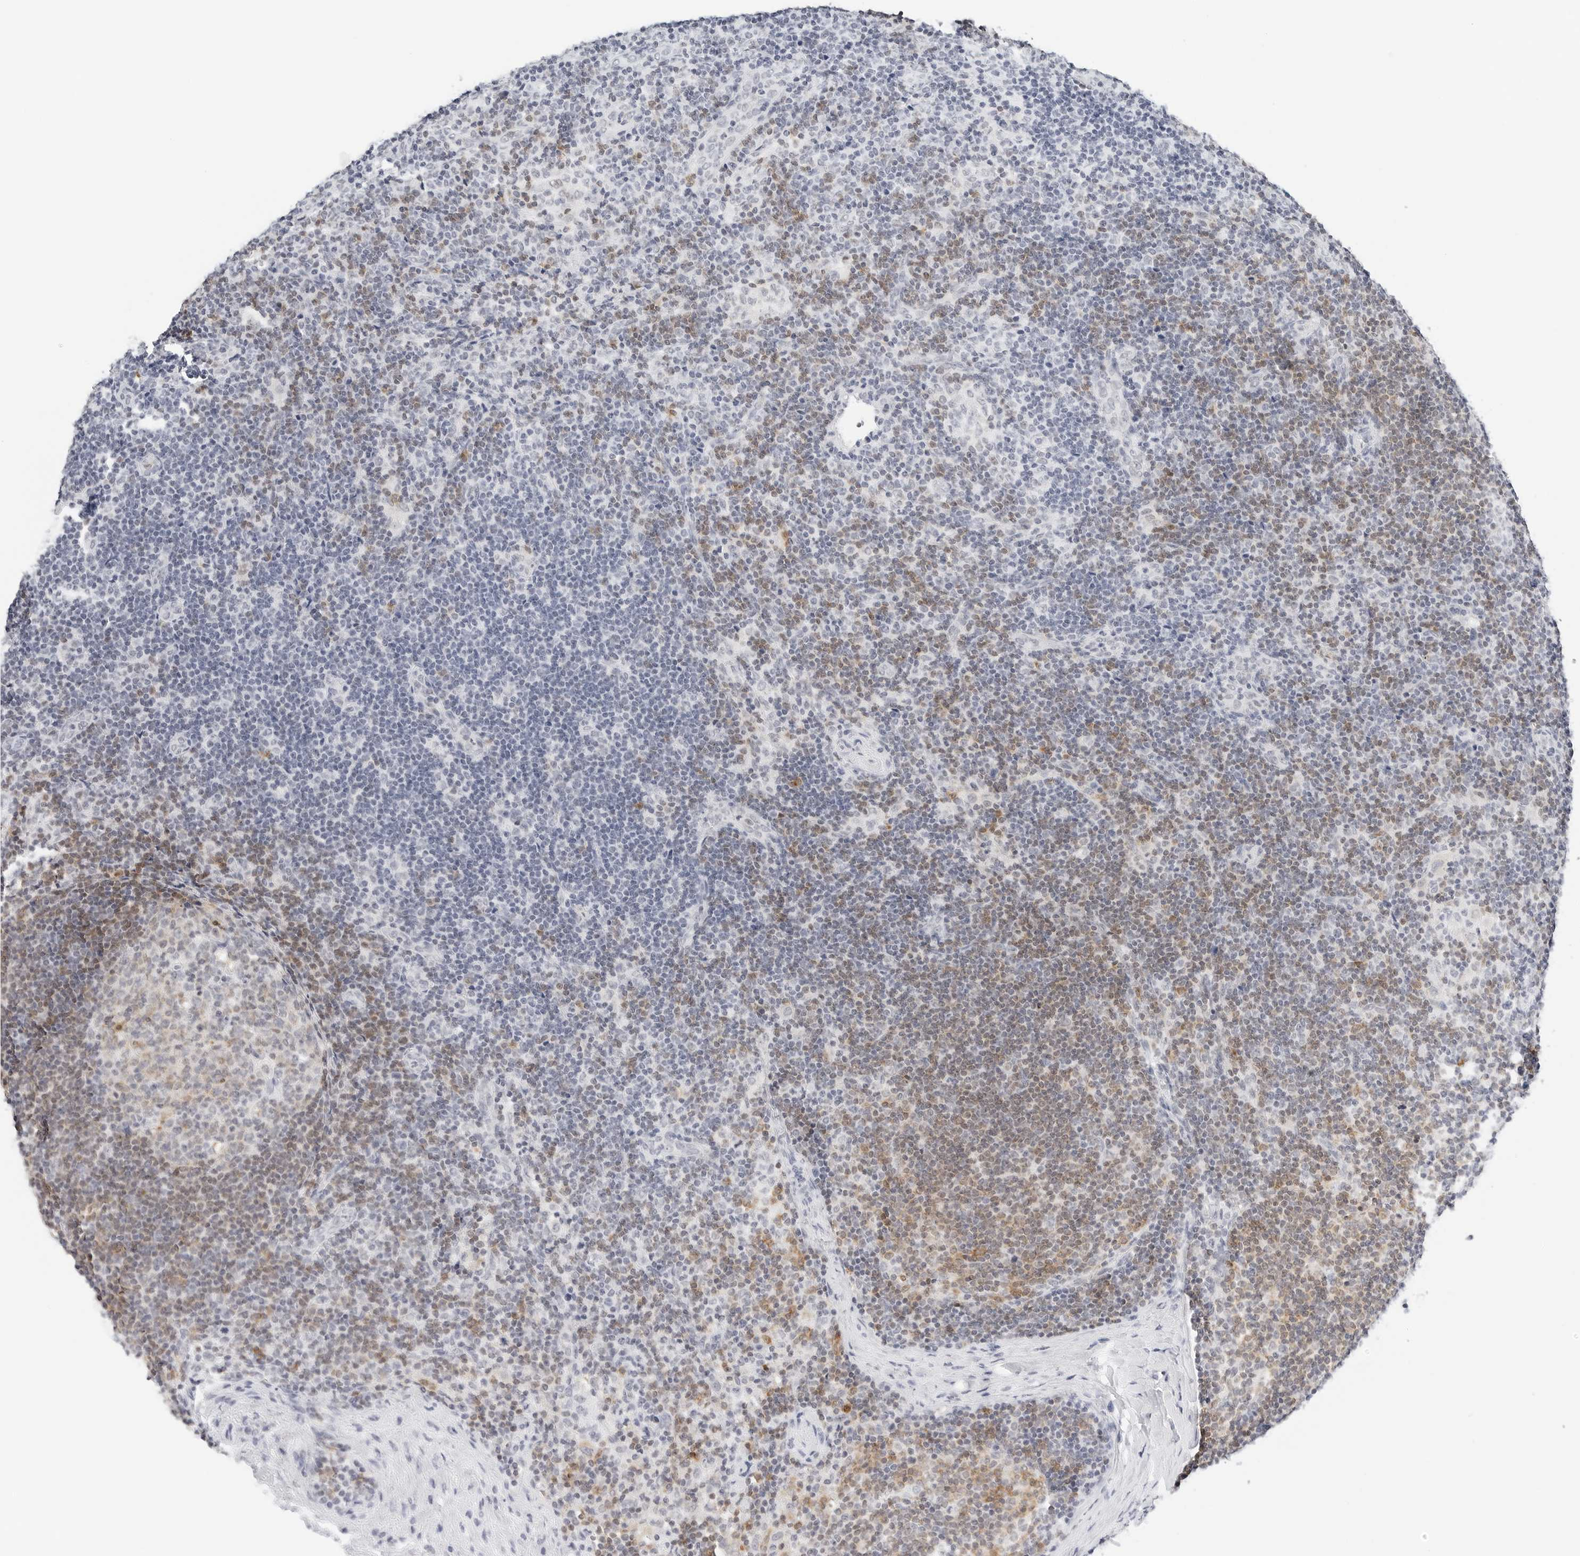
{"staining": {"intensity": "weak", "quantity": ">75%", "location": "cytoplasmic/membranous"}, "tissue": "lymph node", "cell_type": "Germinal center cells", "image_type": "normal", "snomed": [{"axis": "morphology", "description": "Normal tissue, NOS"}, {"axis": "topography", "description": "Lymph node"}], "caption": "This photomicrograph shows benign lymph node stained with immunohistochemistry (IHC) to label a protein in brown. The cytoplasmic/membranous of germinal center cells show weak positivity for the protein. Nuclei are counter-stained blue.", "gene": "CD22", "patient": {"sex": "female", "age": 22}}